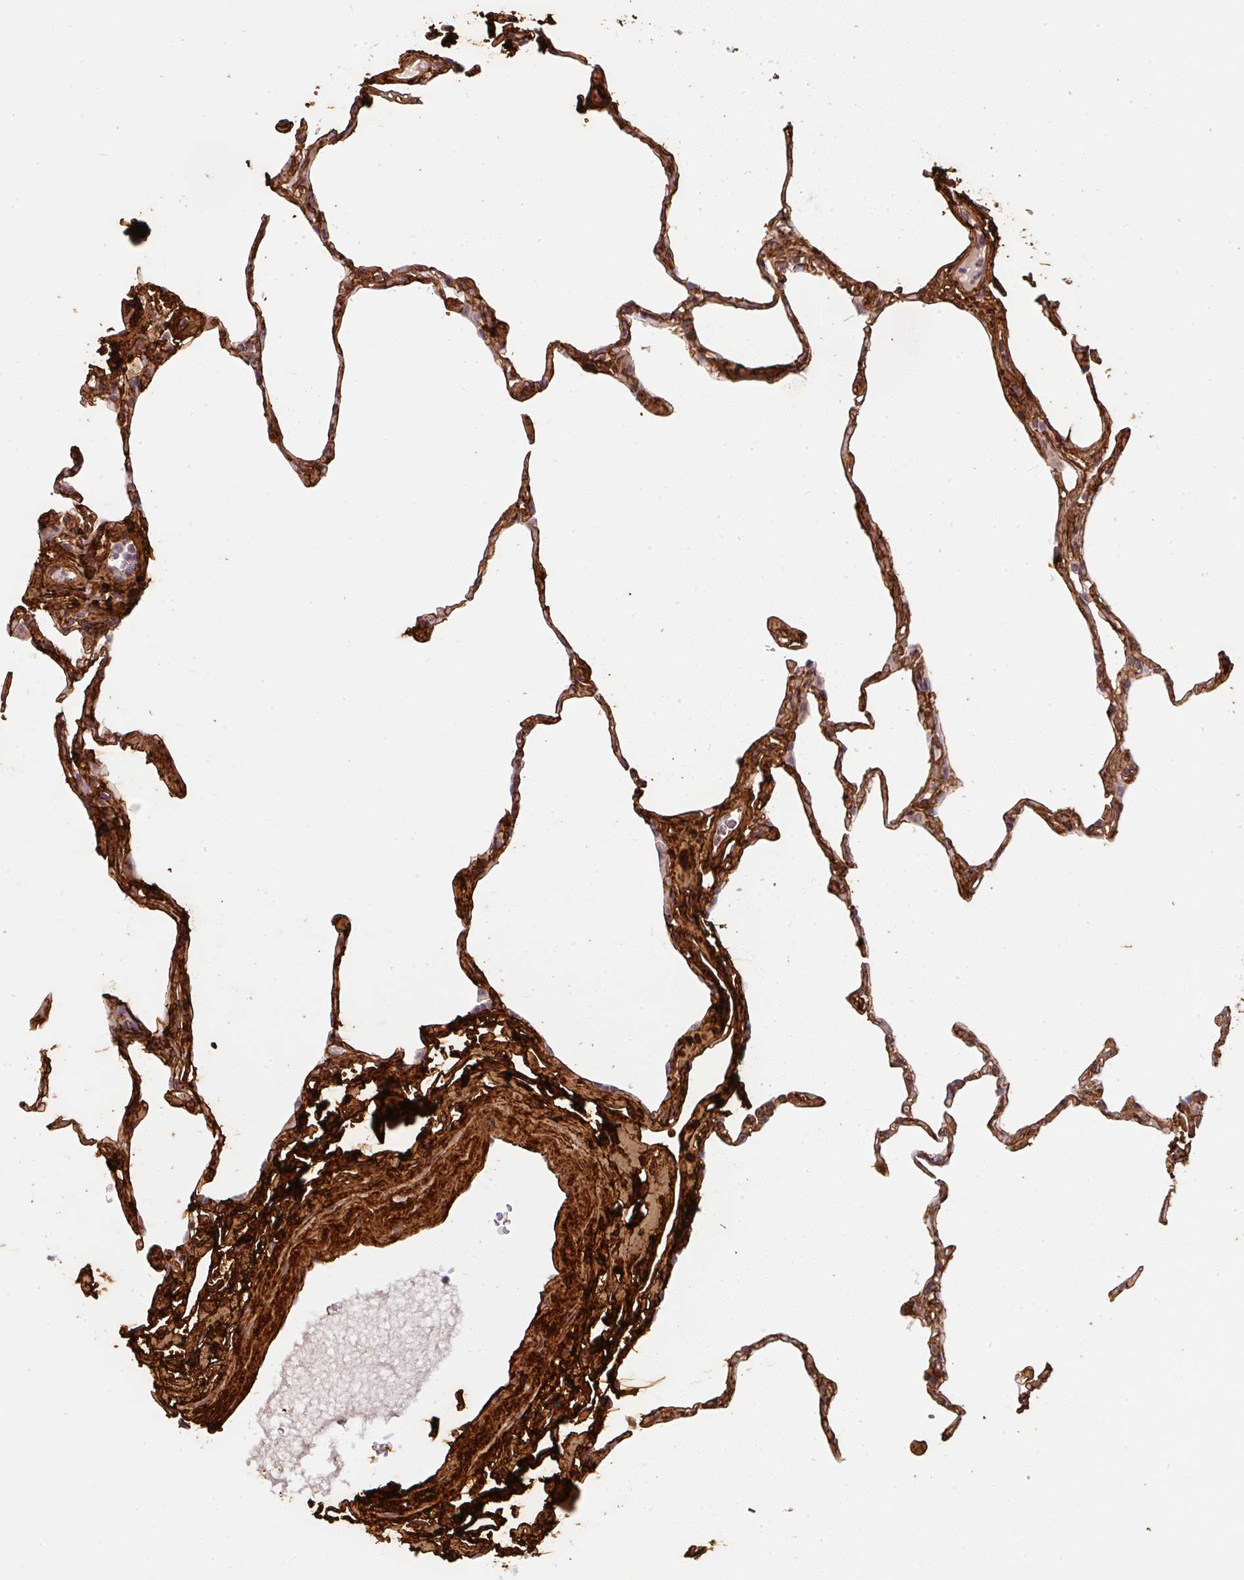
{"staining": {"intensity": "negative", "quantity": "none", "location": "none"}, "tissue": "lung", "cell_type": "Alveolar cells", "image_type": "normal", "snomed": [{"axis": "morphology", "description": "Normal tissue, NOS"}, {"axis": "topography", "description": "Lung"}], "caption": "Photomicrograph shows no significant protein staining in alveolar cells of normal lung.", "gene": "COL3A1", "patient": {"sex": "male", "age": 65}}